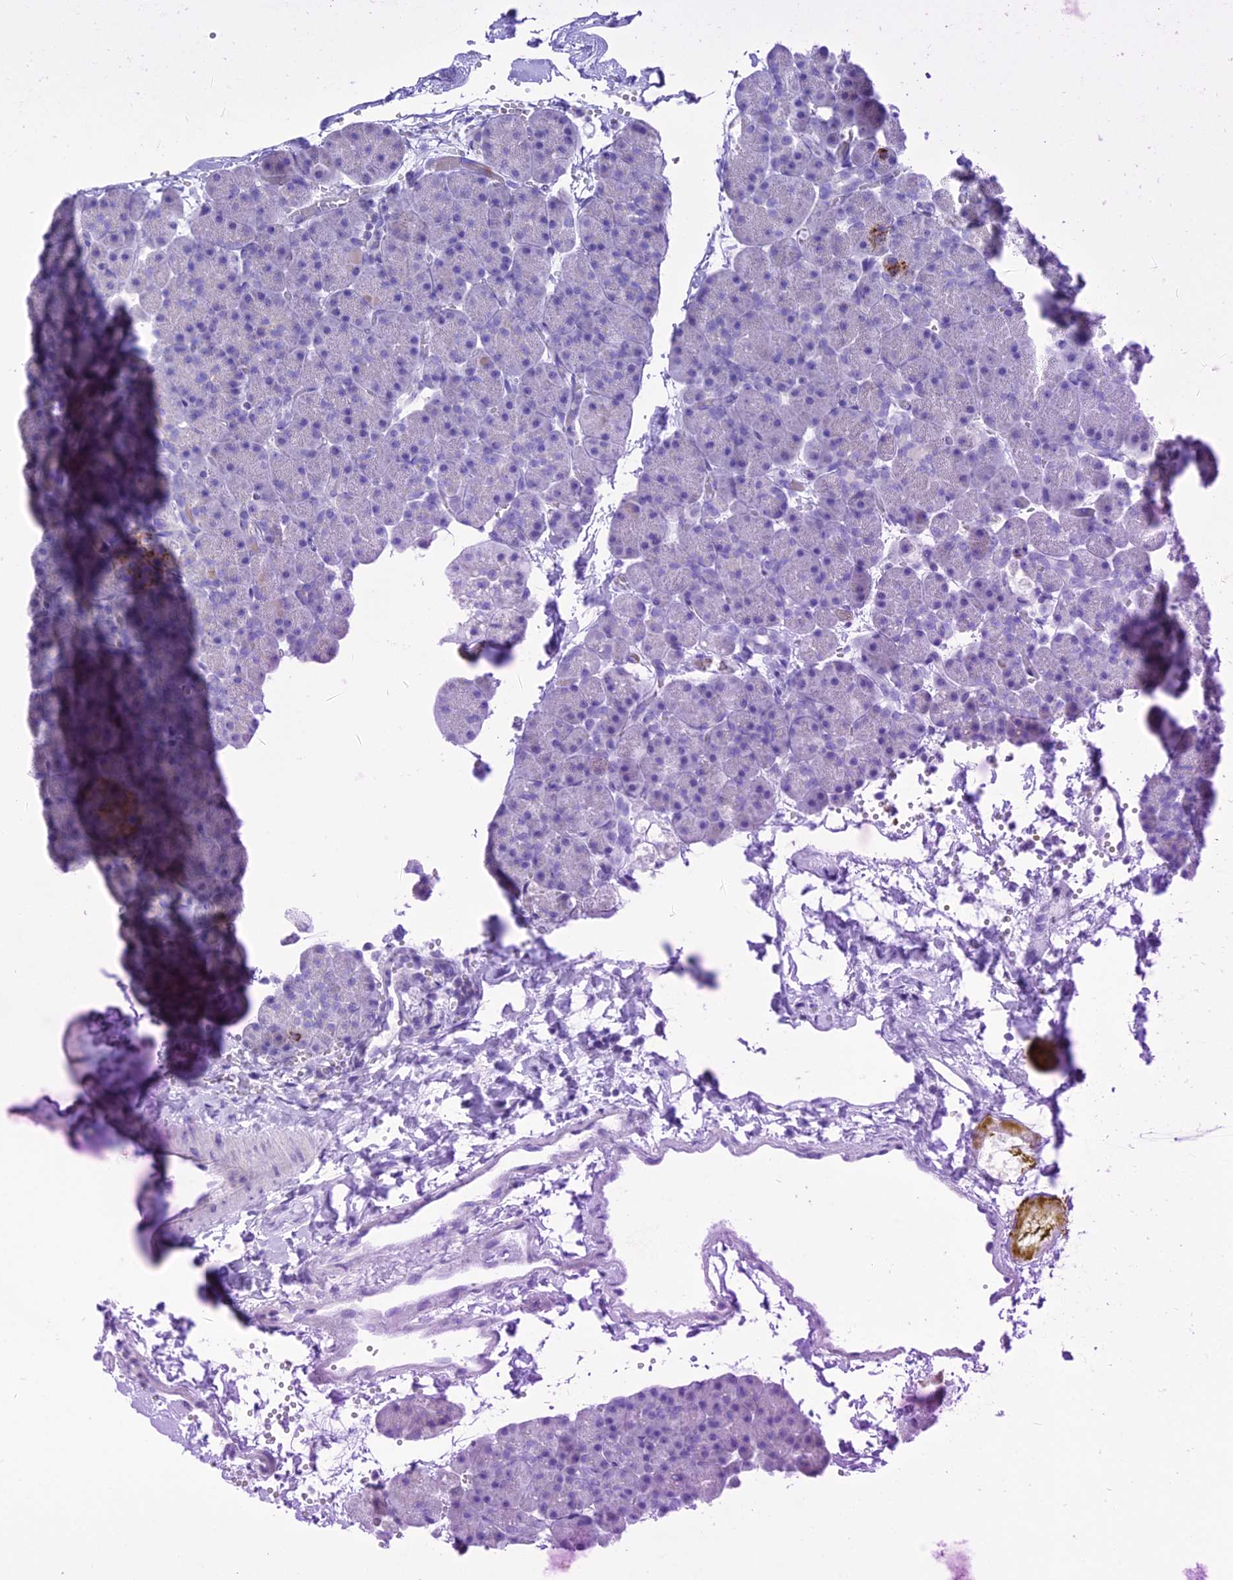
{"staining": {"intensity": "negative", "quantity": "none", "location": "none"}, "tissue": "pancreas", "cell_type": "Exocrine glandular cells", "image_type": "normal", "snomed": [{"axis": "morphology", "description": "Normal tissue, NOS"}, {"axis": "topography", "description": "Pancreas"}], "caption": "Exocrine glandular cells show no significant protein positivity in normal pancreas. Nuclei are stained in blue.", "gene": "GLYATL1B", "patient": {"sex": "male", "age": 36}}